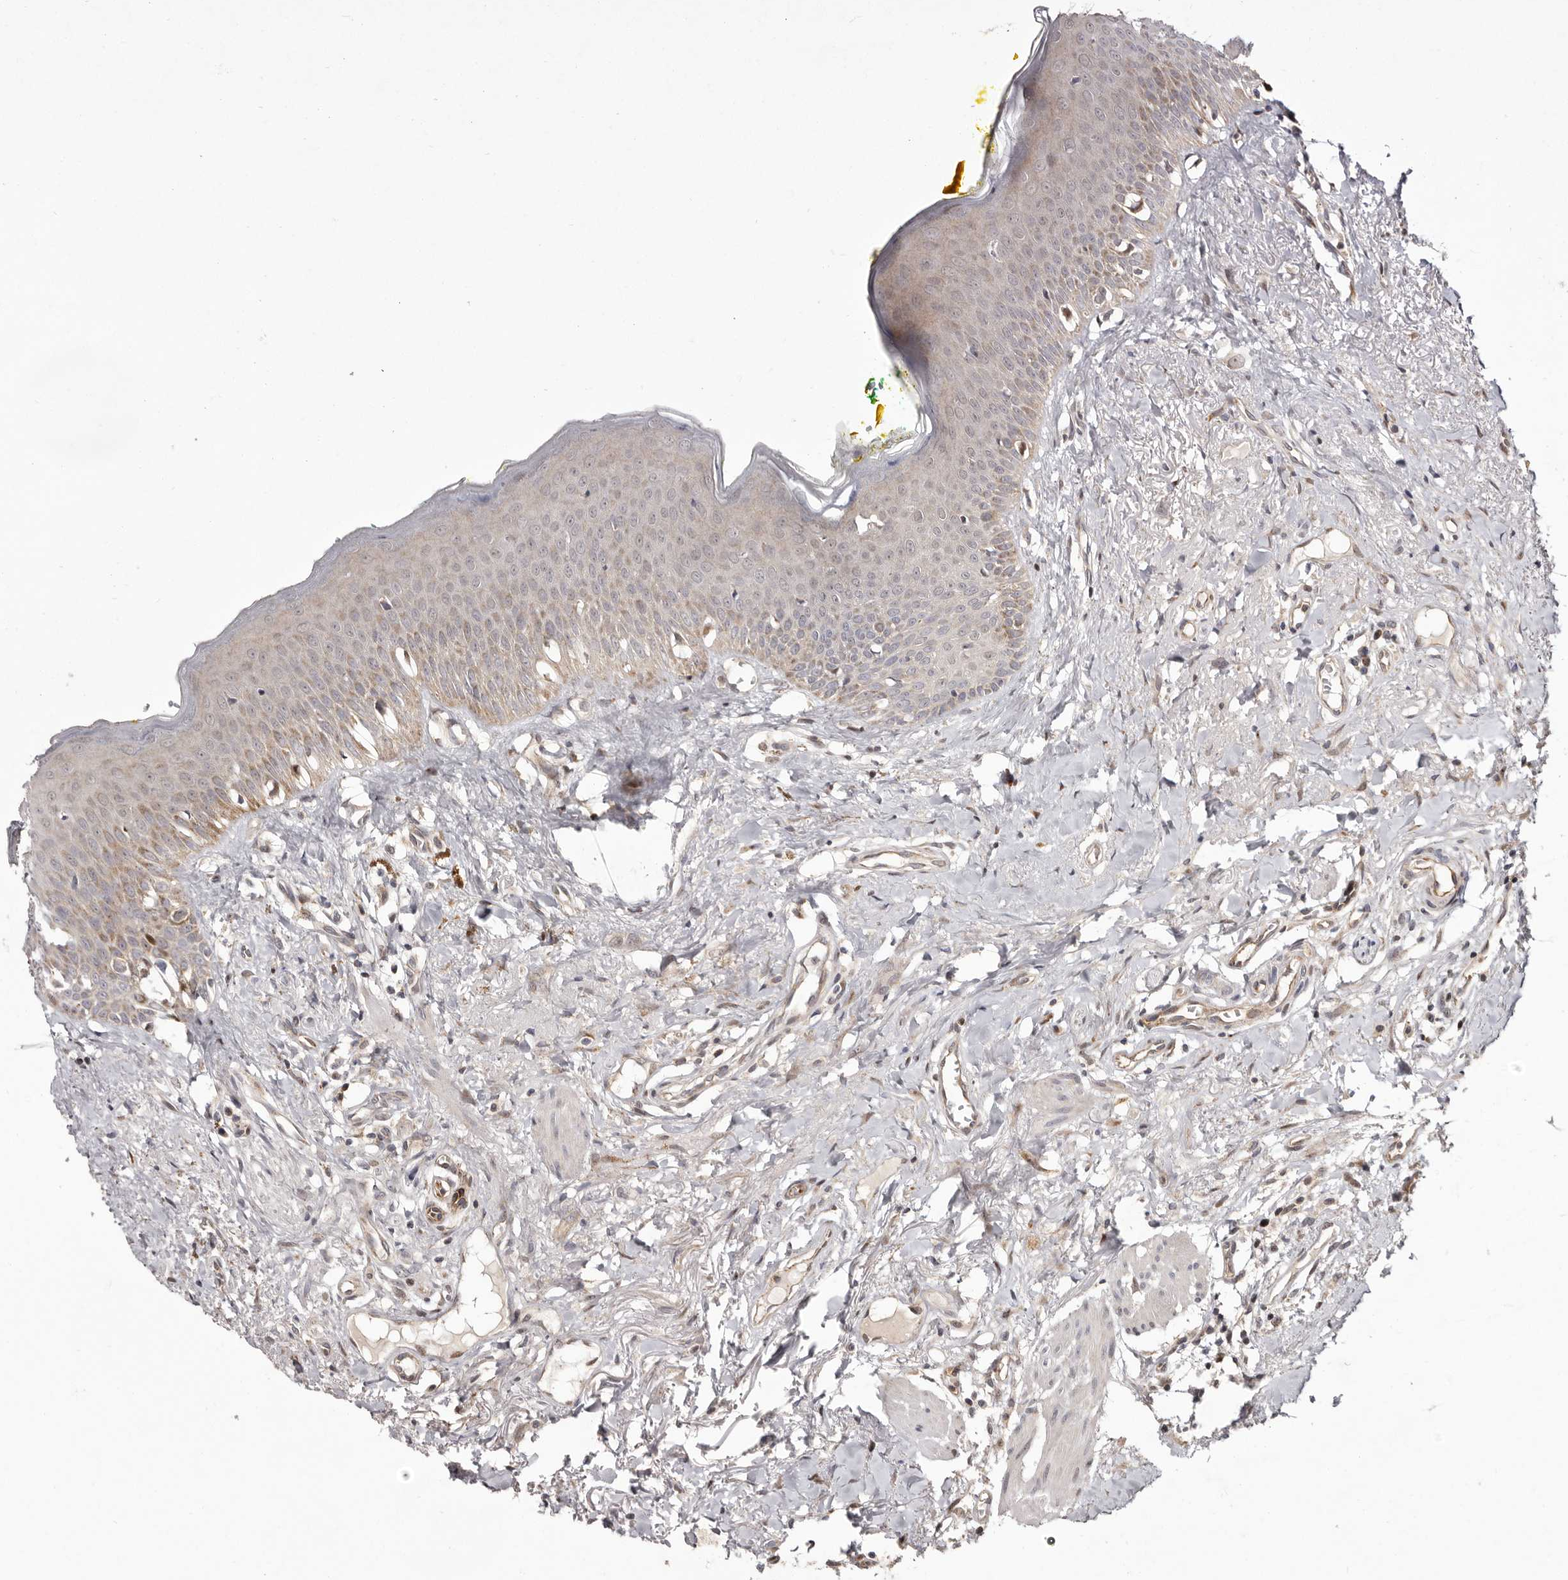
{"staining": {"intensity": "moderate", "quantity": ">75%", "location": "cytoplasmic/membranous,nuclear"}, "tissue": "oral mucosa", "cell_type": "Squamous epithelial cells", "image_type": "normal", "snomed": [{"axis": "morphology", "description": "Normal tissue, NOS"}, {"axis": "topography", "description": "Oral tissue"}], "caption": "An image showing moderate cytoplasmic/membranous,nuclear expression in about >75% of squamous epithelial cells in normal oral mucosa, as visualized by brown immunohistochemical staining.", "gene": "GLRX3", "patient": {"sex": "female", "age": 70}}